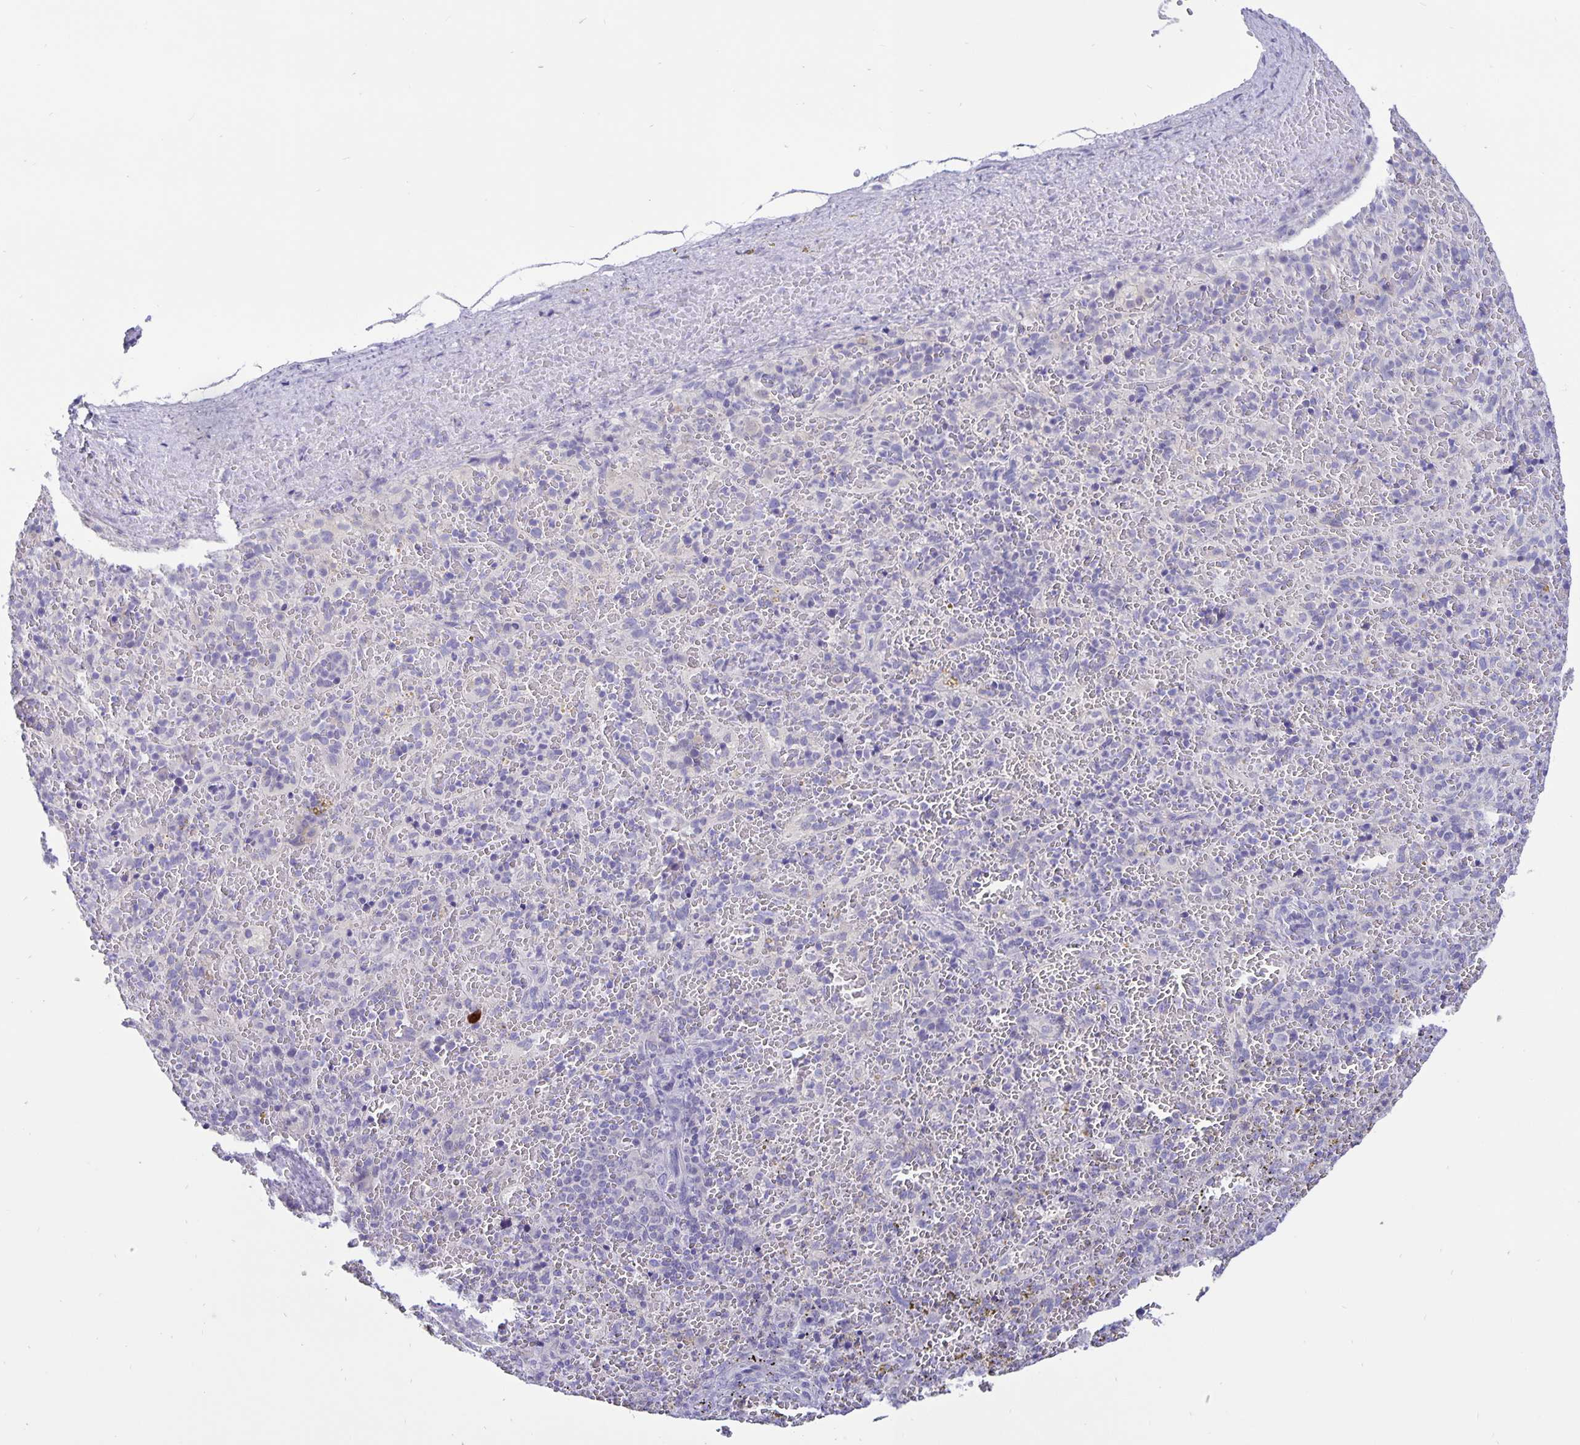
{"staining": {"intensity": "negative", "quantity": "none", "location": "none"}, "tissue": "spleen", "cell_type": "Cells in red pulp", "image_type": "normal", "snomed": [{"axis": "morphology", "description": "Normal tissue, NOS"}, {"axis": "topography", "description": "Spleen"}], "caption": "Cells in red pulp are negative for brown protein staining in unremarkable spleen. The staining was performed using DAB (3,3'-diaminobenzidine) to visualize the protein expression in brown, while the nuclei were stained in blue with hematoxylin (Magnification: 20x).", "gene": "ERMN", "patient": {"sex": "female", "age": 50}}